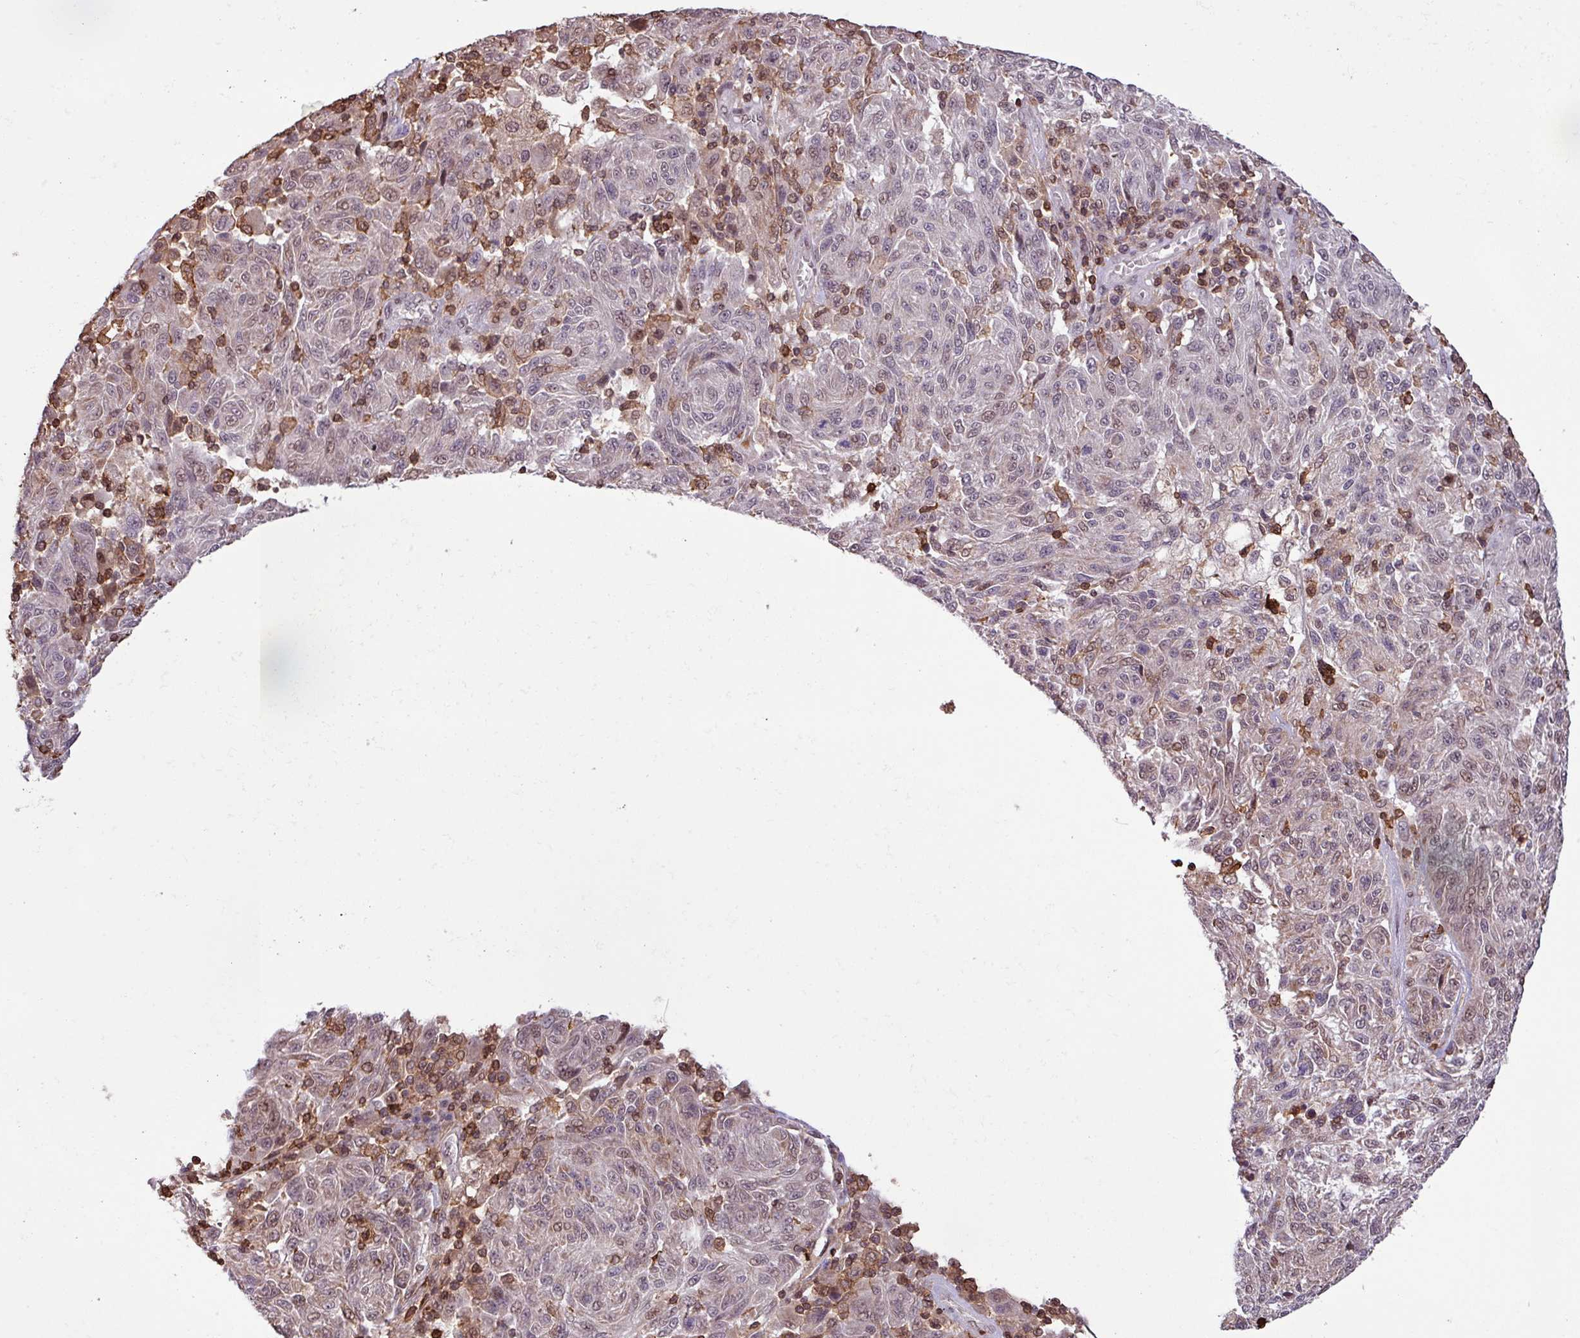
{"staining": {"intensity": "weak", "quantity": "25%-75%", "location": "nuclear"}, "tissue": "melanoma", "cell_type": "Tumor cells", "image_type": "cancer", "snomed": [{"axis": "morphology", "description": "Malignant melanoma, NOS"}, {"axis": "topography", "description": "Skin"}], "caption": "Malignant melanoma stained with immunohistochemistry shows weak nuclear expression in about 25%-75% of tumor cells.", "gene": "GON7", "patient": {"sex": "male", "age": 53}}